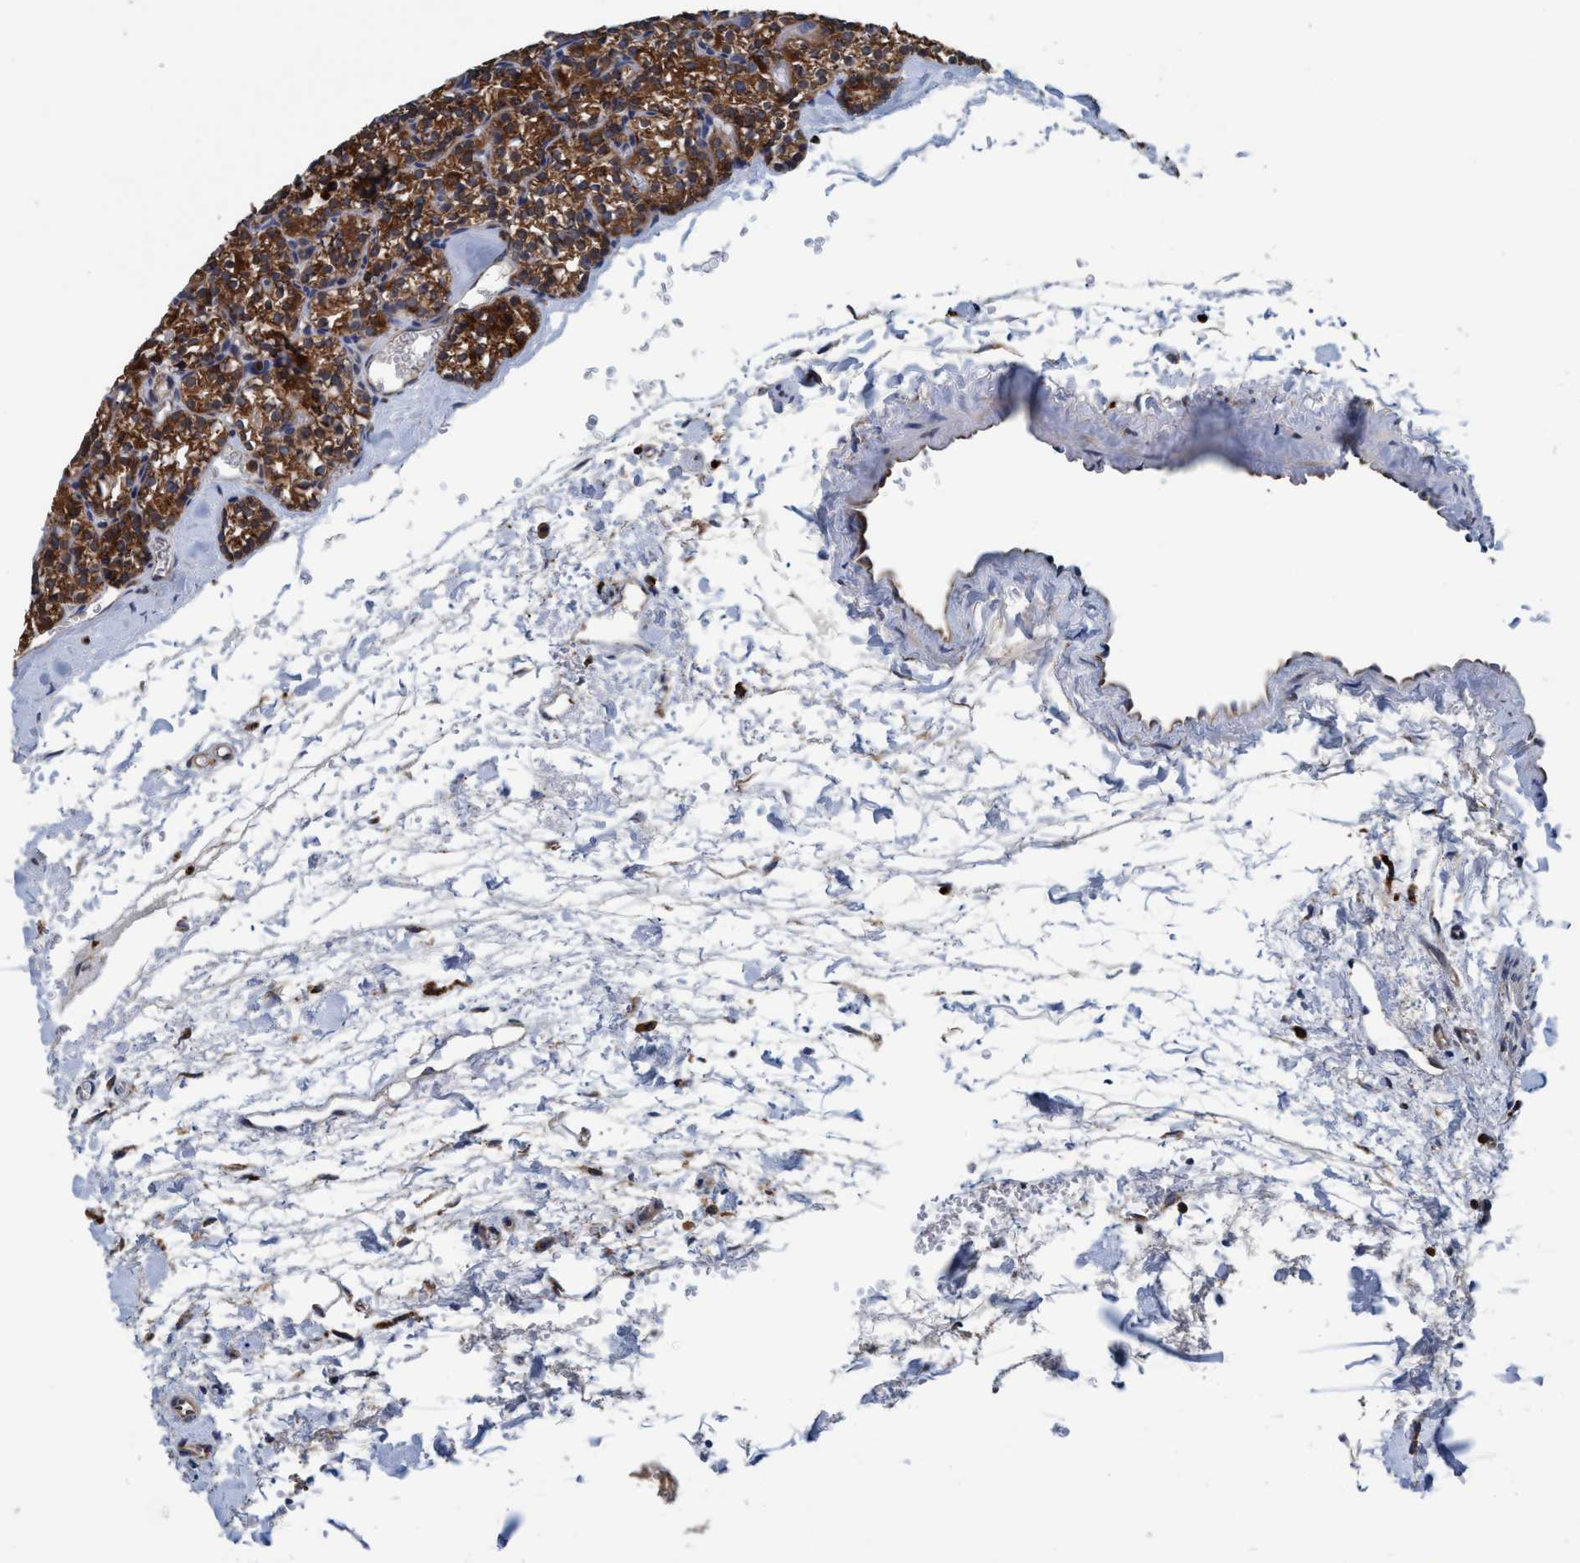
{"staining": {"intensity": "moderate", "quantity": ">75%", "location": "cytoplasmic/membranous"}, "tissue": "parathyroid gland", "cell_type": "Glandular cells", "image_type": "normal", "snomed": [{"axis": "morphology", "description": "Normal tissue, NOS"}, {"axis": "topography", "description": "Parathyroid gland"}], "caption": "This image demonstrates immunohistochemistry staining of unremarkable human parathyroid gland, with medium moderate cytoplasmic/membranous expression in about >75% of glandular cells.", "gene": "ENDOG", "patient": {"sex": "female", "age": 64}}